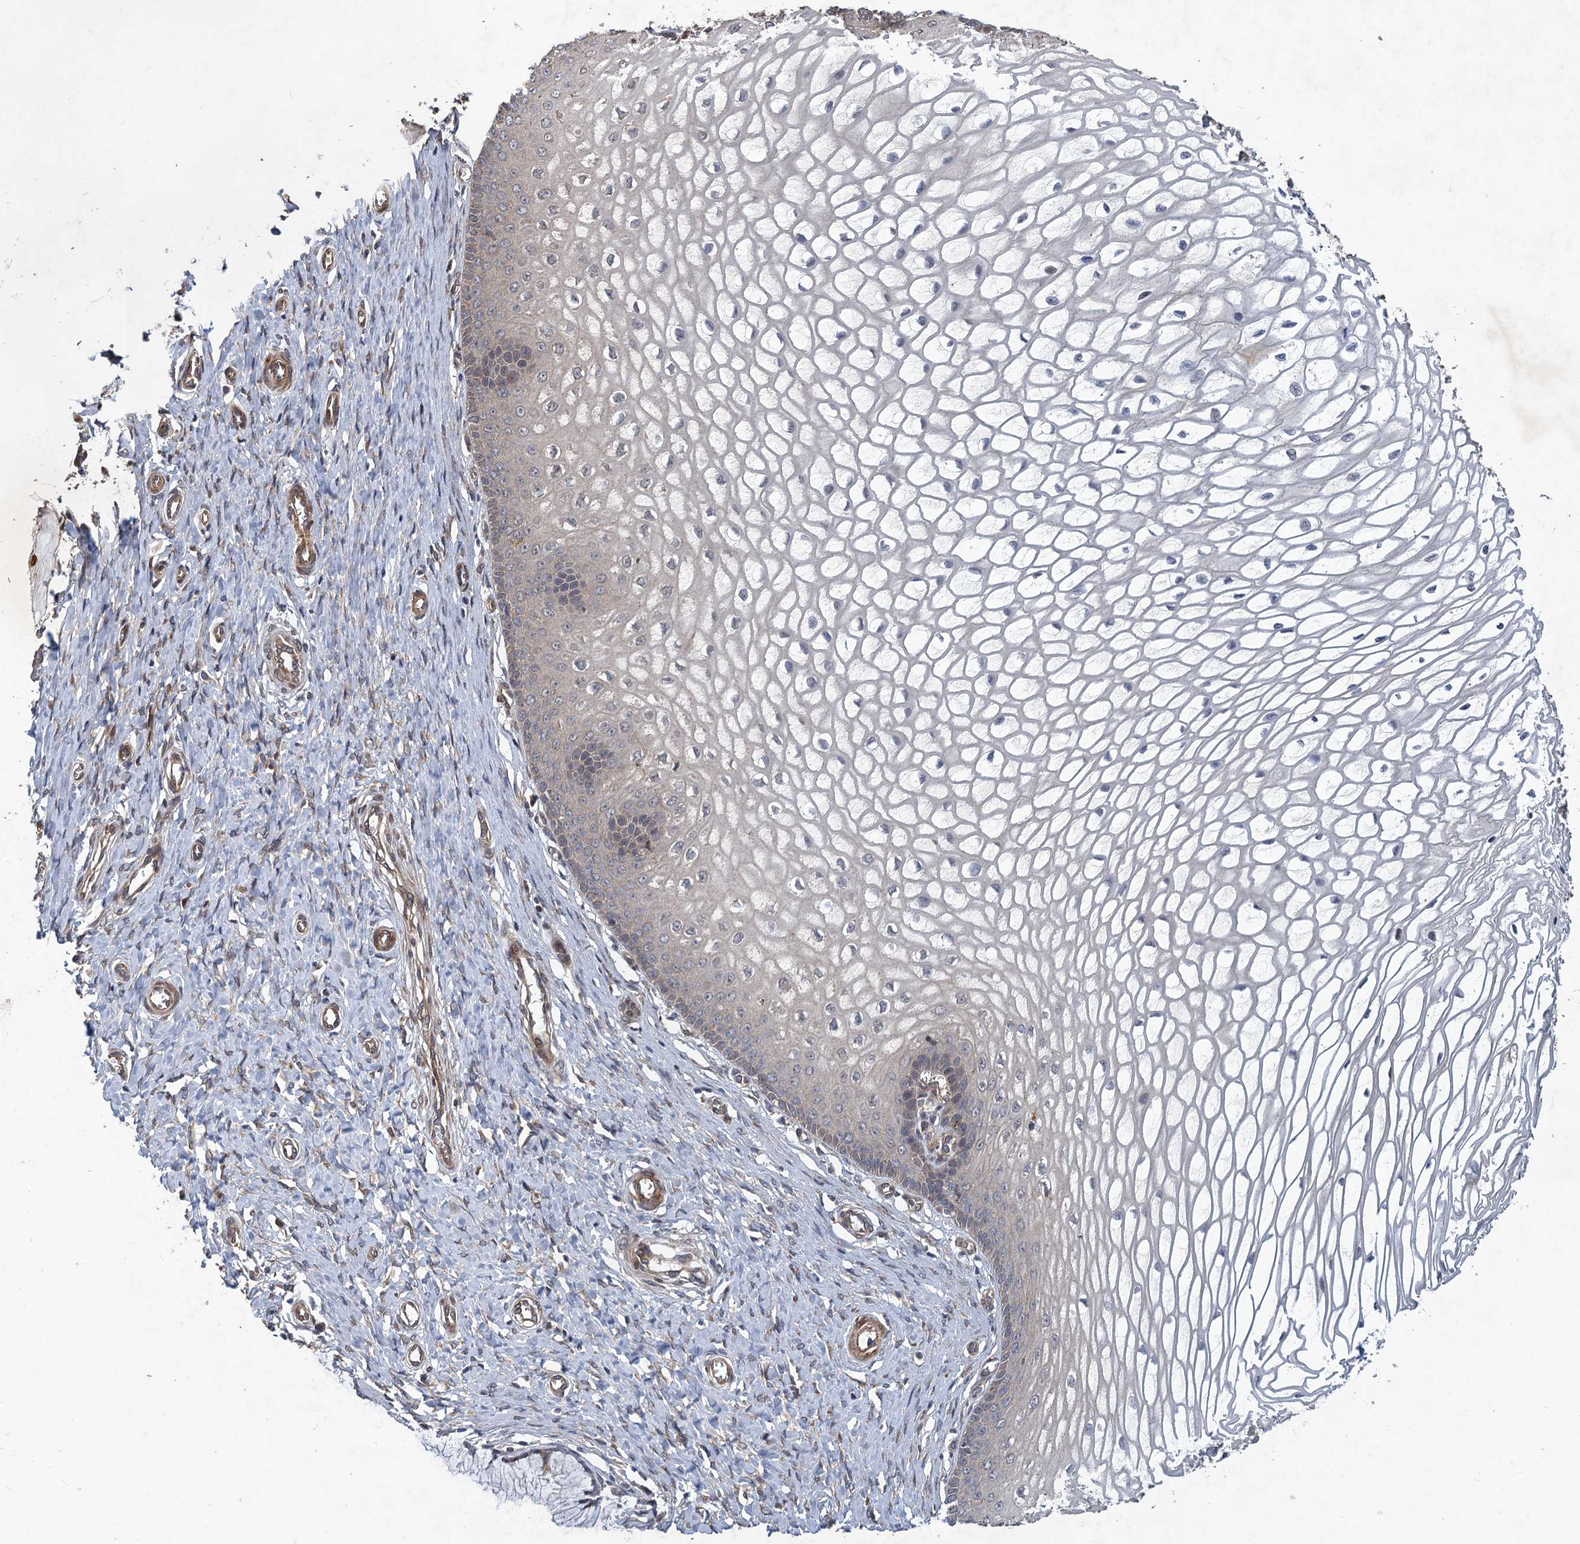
{"staining": {"intensity": "moderate", "quantity": "25%-75%", "location": "cytoplasmic/membranous"}, "tissue": "cervix", "cell_type": "Glandular cells", "image_type": "normal", "snomed": [{"axis": "morphology", "description": "Normal tissue, NOS"}, {"axis": "topography", "description": "Cervix"}], "caption": "Protein analysis of unremarkable cervix displays moderate cytoplasmic/membranous staining in about 25%-75% of glandular cells.", "gene": "NUDT22", "patient": {"sex": "female", "age": 55}}